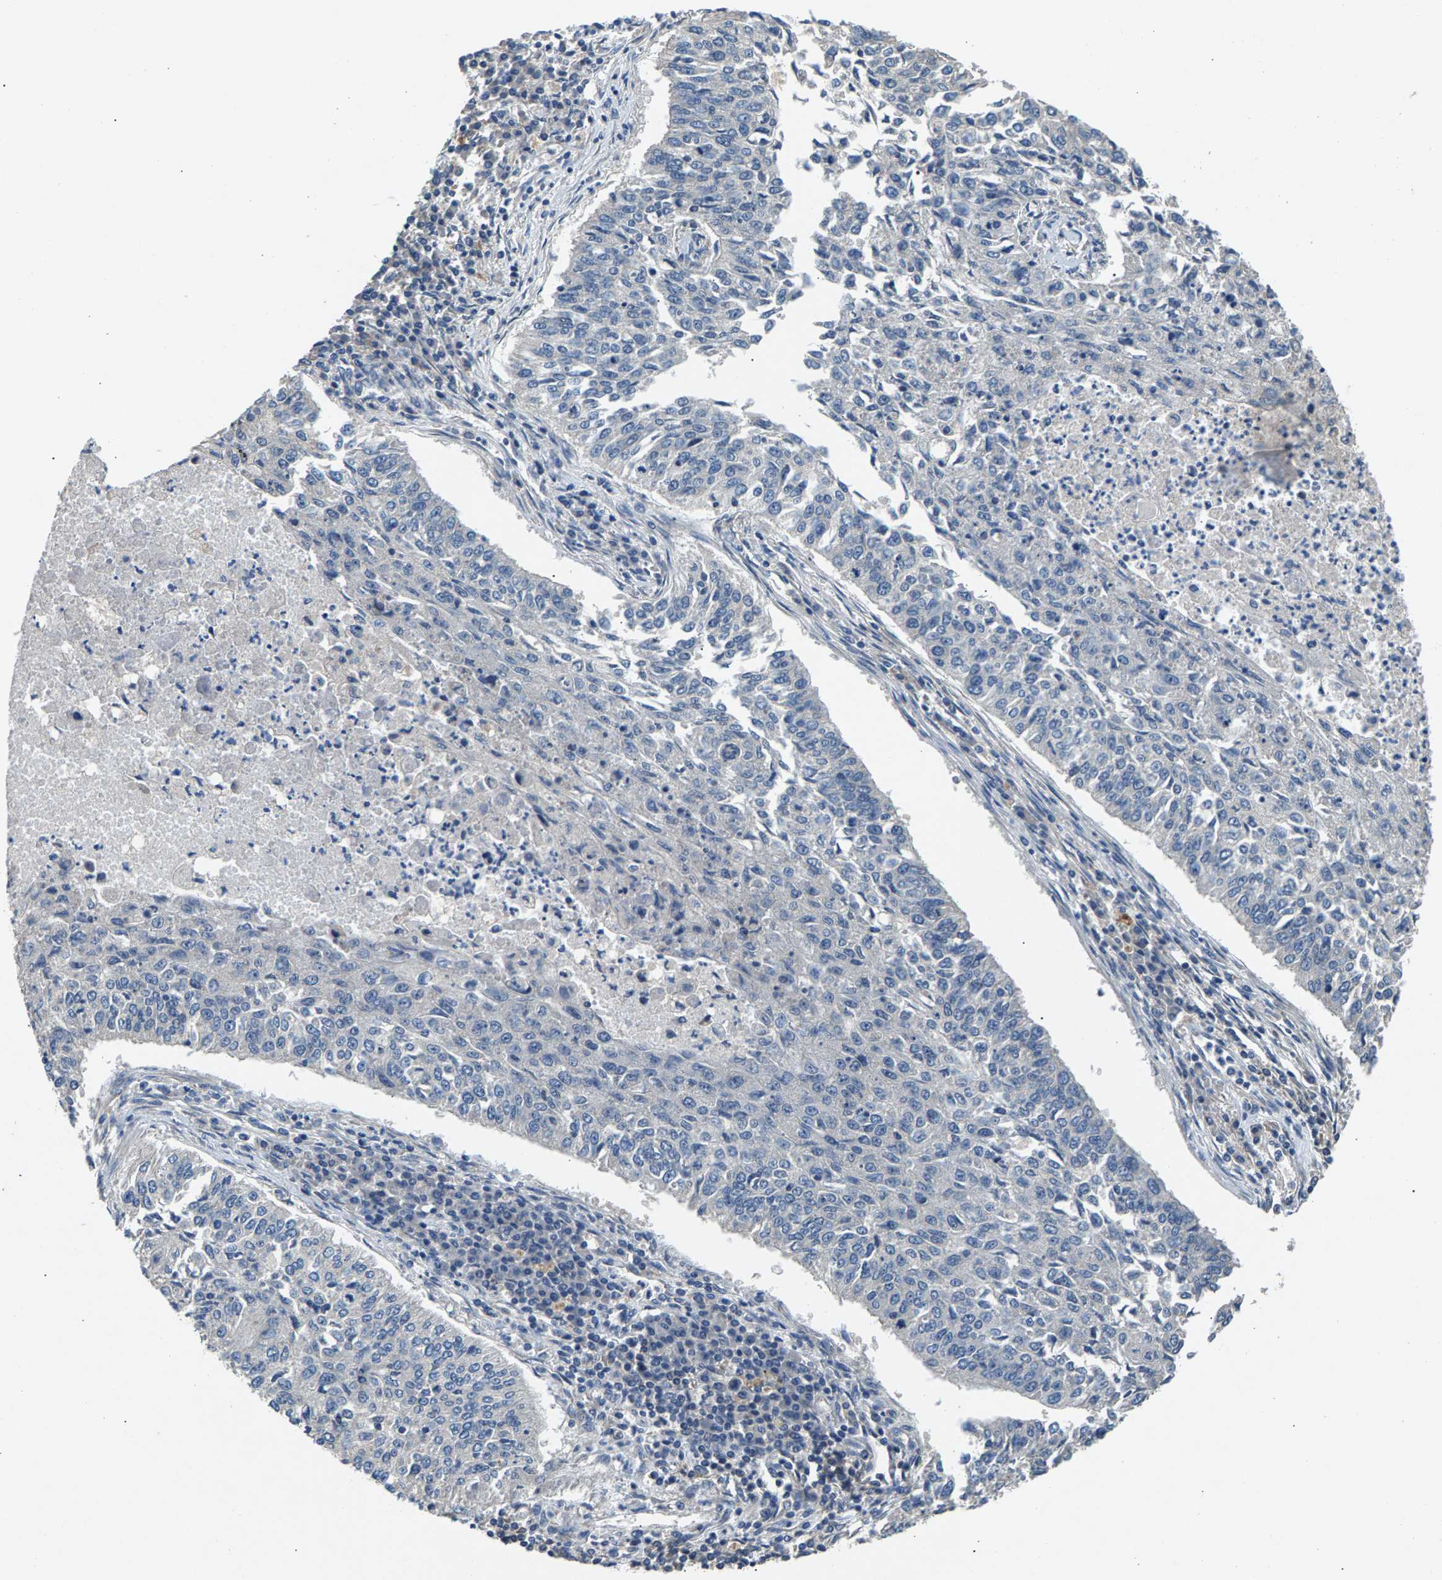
{"staining": {"intensity": "negative", "quantity": "none", "location": "none"}, "tissue": "lung cancer", "cell_type": "Tumor cells", "image_type": "cancer", "snomed": [{"axis": "morphology", "description": "Normal tissue, NOS"}, {"axis": "morphology", "description": "Squamous cell carcinoma, NOS"}, {"axis": "topography", "description": "Cartilage tissue"}, {"axis": "topography", "description": "Bronchus"}, {"axis": "topography", "description": "Lung"}], "caption": "Protein analysis of lung squamous cell carcinoma reveals no significant staining in tumor cells. Nuclei are stained in blue.", "gene": "NT5C", "patient": {"sex": "female", "age": 49}}